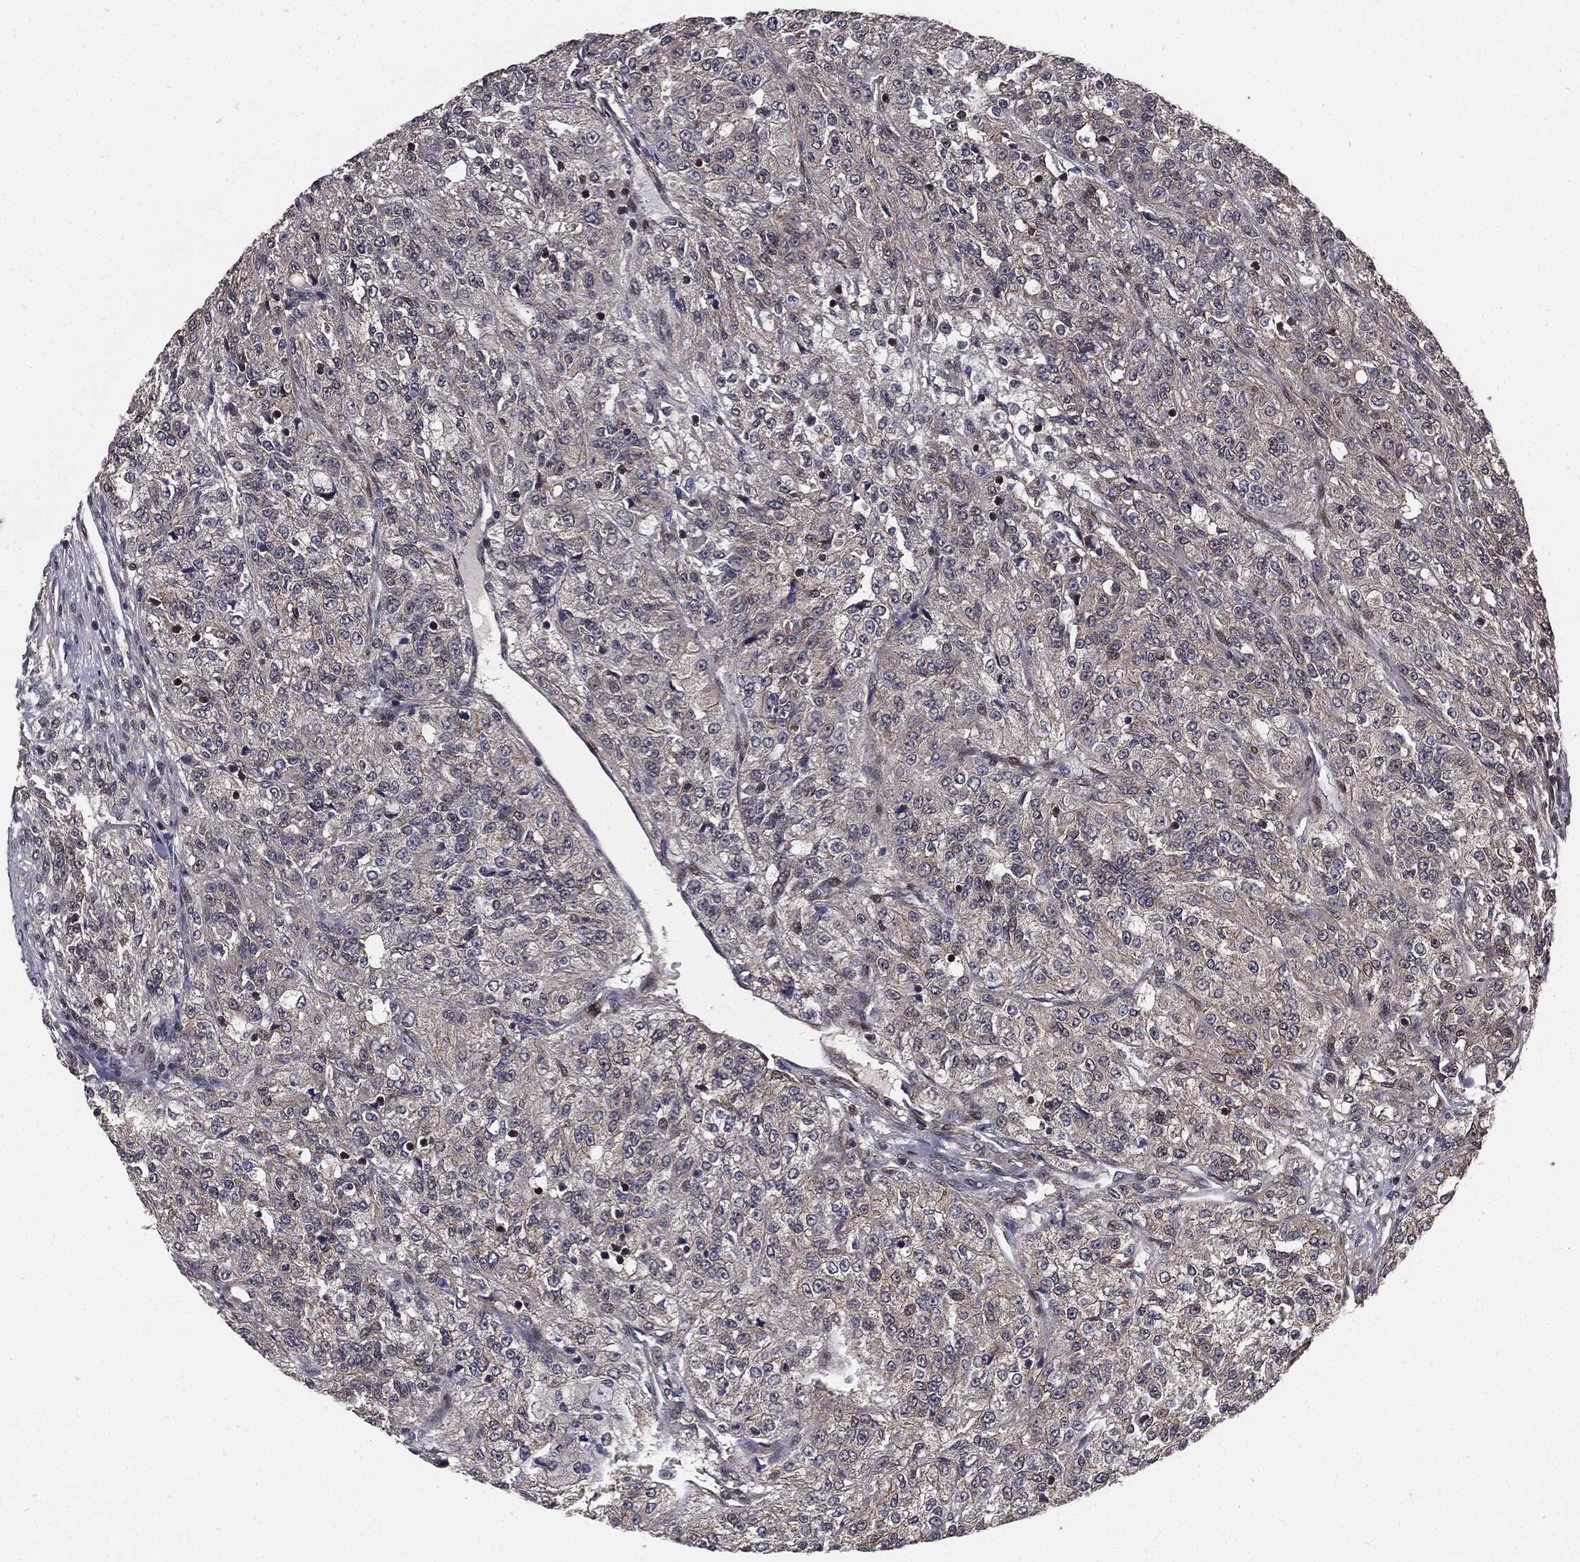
{"staining": {"intensity": "weak", "quantity": "<25%", "location": "cytoplasmic/membranous"}, "tissue": "renal cancer", "cell_type": "Tumor cells", "image_type": "cancer", "snomed": [{"axis": "morphology", "description": "Adenocarcinoma, NOS"}, {"axis": "topography", "description": "Kidney"}], "caption": "This is an immunohistochemistry (IHC) micrograph of human renal cancer (adenocarcinoma). There is no expression in tumor cells.", "gene": "PTPA", "patient": {"sex": "female", "age": 63}}